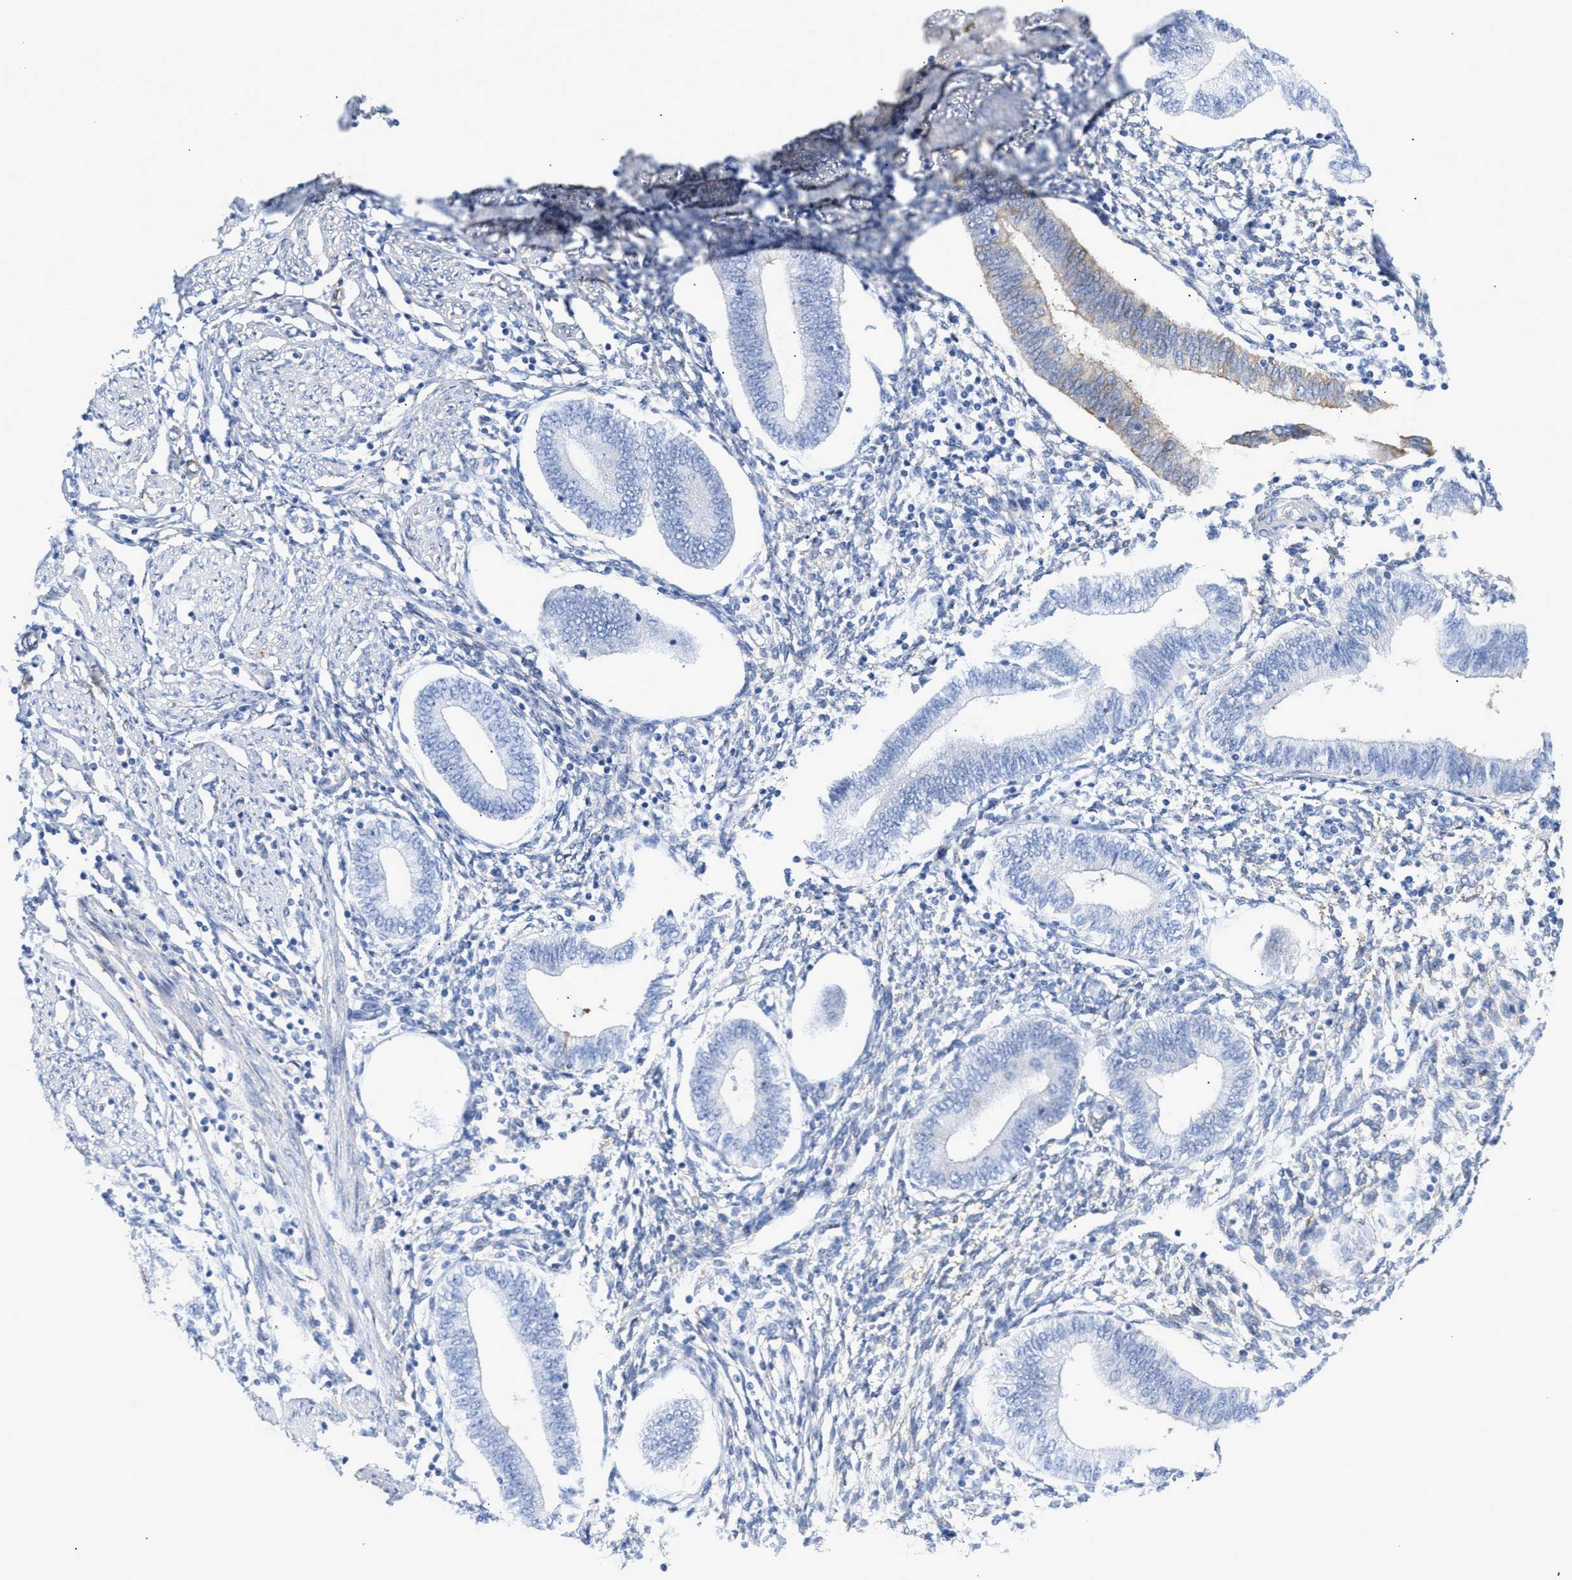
{"staining": {"intensity": "moderate", "quantity": "<25%", "location": "cytoplasmic/membranous"}, "tissue": "endometrium", "cell_type": "Cells in endometrial stroma", "image_type": "normal", "snomed": [{"axis": "morphology", "description": "Normal tissue, NOS"}, {"axis": "topography", "description": "Endometrium"}], "caption": "High-magnification brightfield microscopy of benign endometrium stained with DAB (brown) and counterstained with hematoxylin (blue). cells in endometrial stroma exhibit moderate cytoplasmic/membranous positivity is seen in approximately<25% of cells.", "gene": "AMPH", "patient": {"sex": "female", "age": 50}}